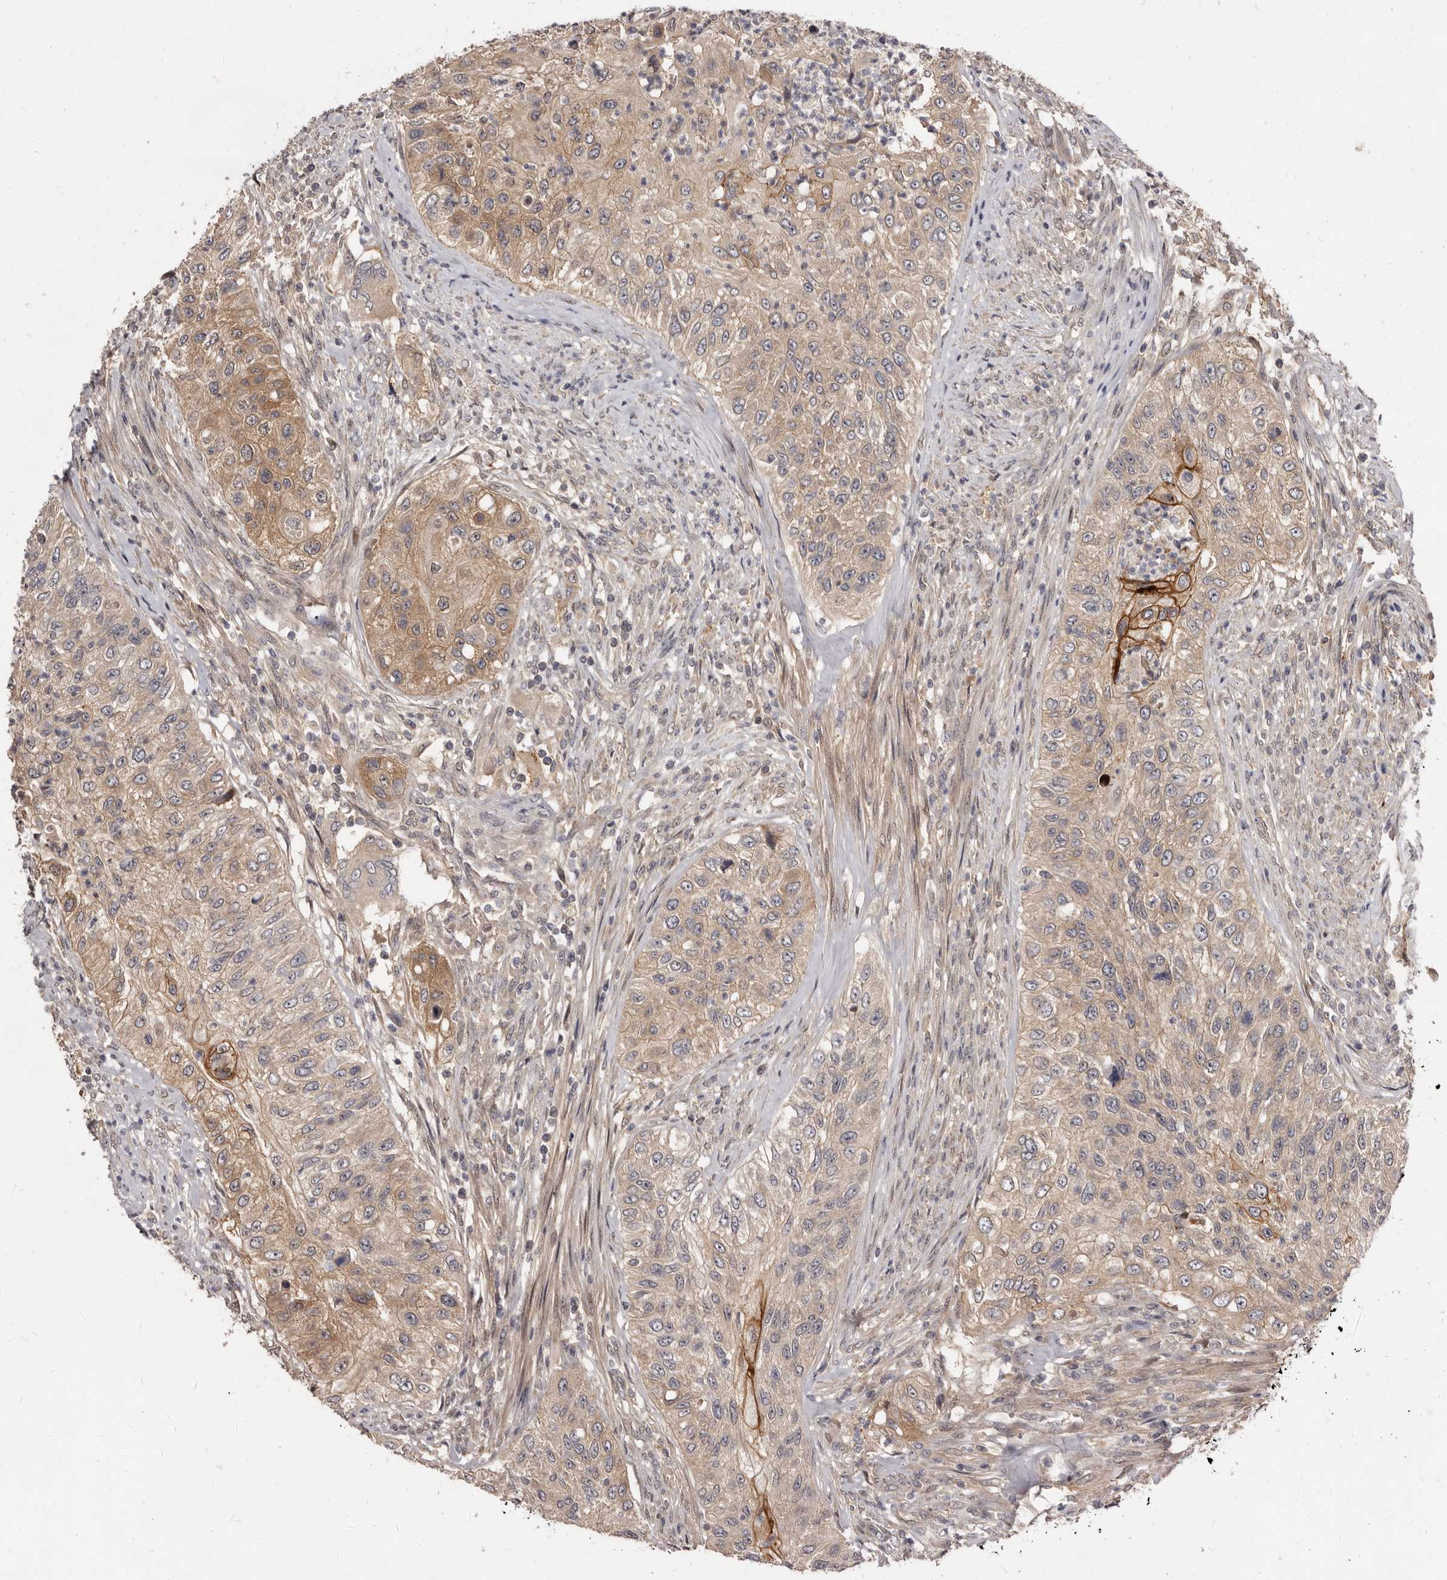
{"staining": {"intensity": "moderate", "quantity": "25%-75%", "location": "cytoplasmic/membranous"}, "tissue": "urothelial cancer", "cell_type": "Tumor cells", "image_type": "cancer", "snomed": [{"axis": "morphology", "description": "Urothelial carcinoma, High grade"}, {"axis": "topography", "description": "Urinary bladder"}], "caption": "High-power microscopy captured an immunohistochemistry (IHC) micrograph of urothelial cancer, revealing moderate cytoplasmic/membranous staining in about 25%-75% of tumor cells. (brown staining indicates protein expression, while blue staining denotes nuclei).", "gene": "INAVA", "patient": {"sex": "female", "age": 60}}